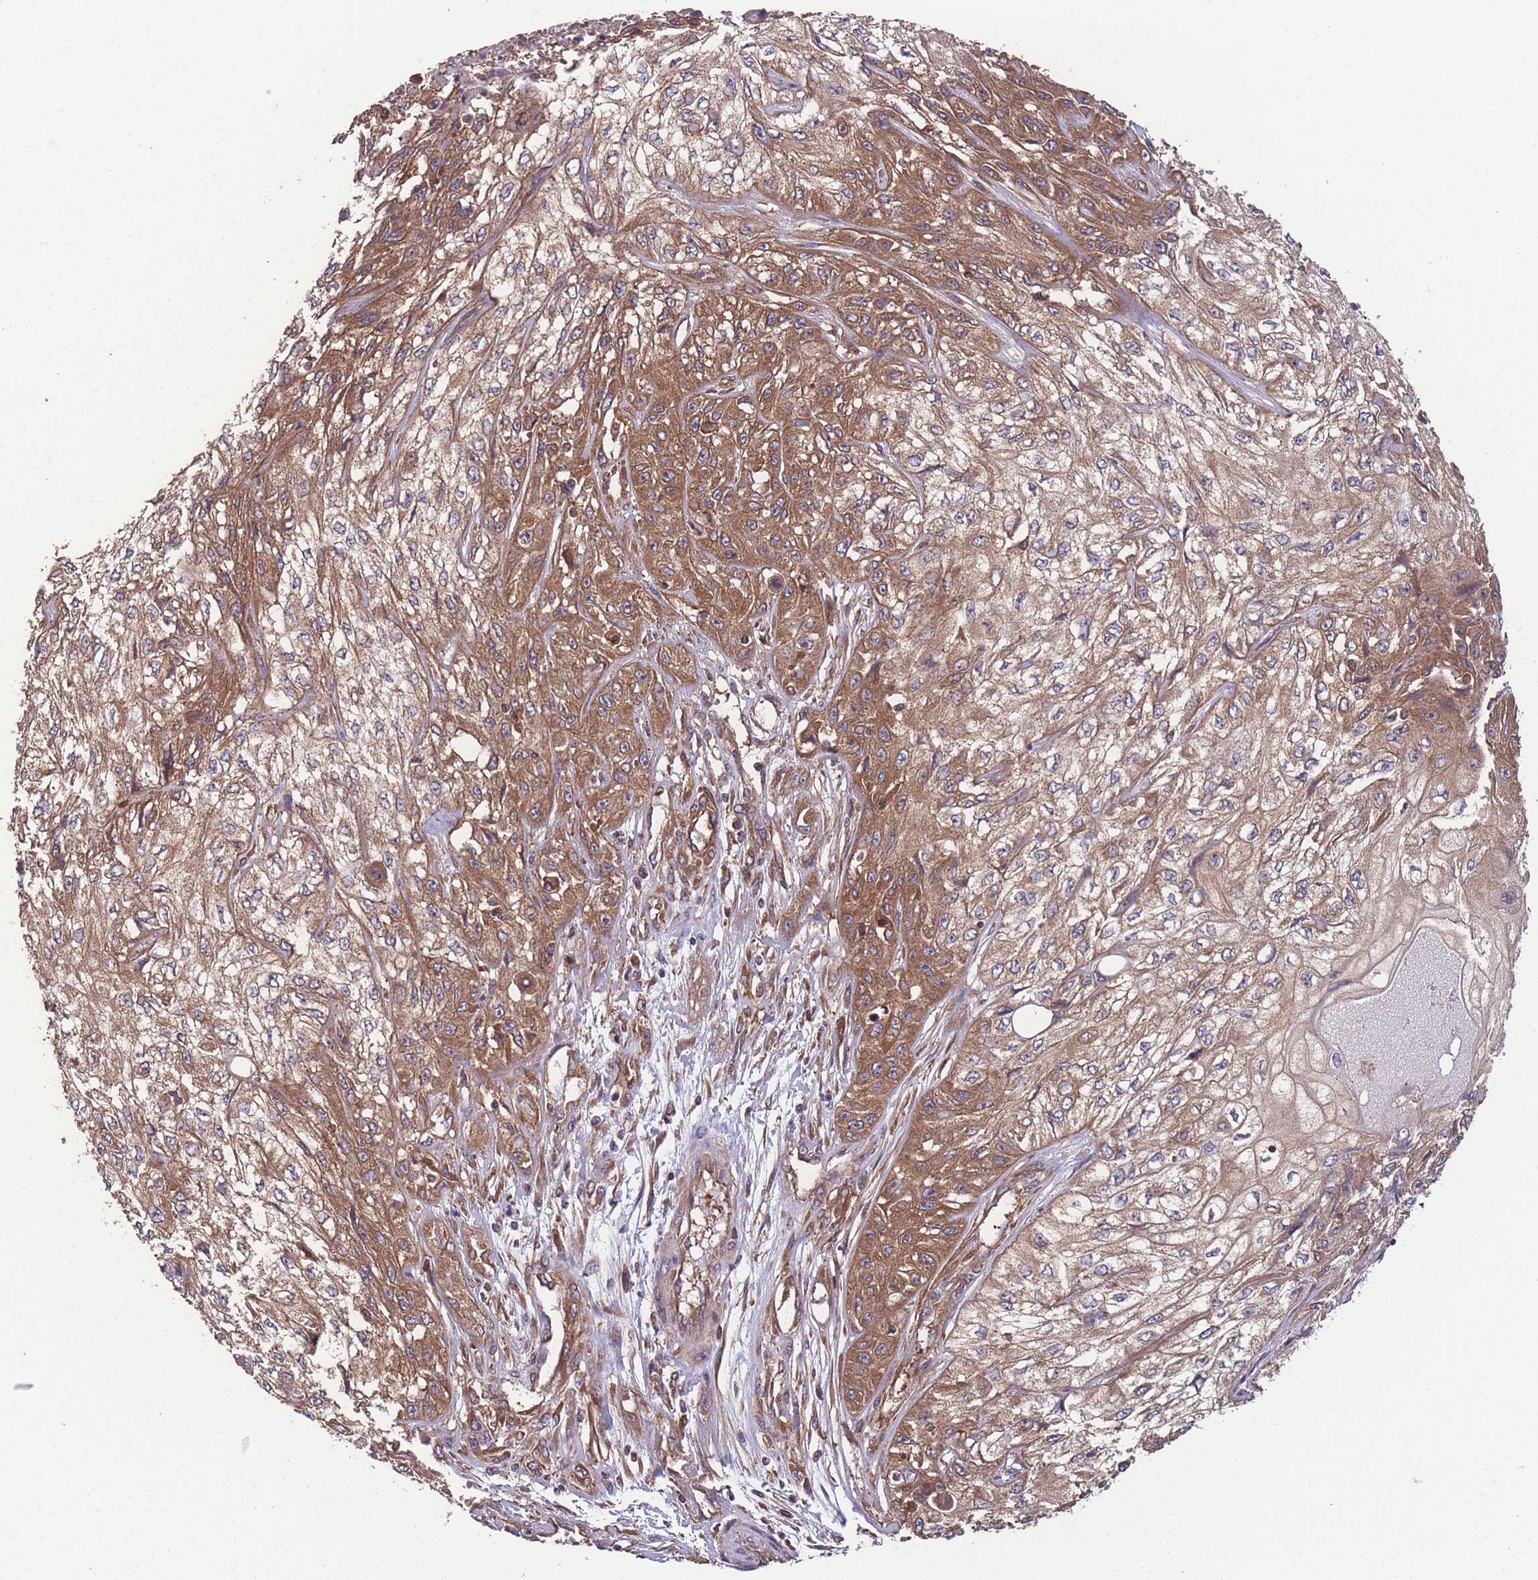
{"staining": {"intensity": "moderate", "quantity": ">75%", "location": "cytoplasmic/membranous"}, "tissue": "skin cancer", "cell_type": "Tumor cells", "image_type": "cancer", "snomed": [{"axis": "morphology", "description": "Squamous cell carcinoma, NOS"}, {"axis": "morphology", "description": "Squamous cell carcinoma, metastatic, NOS"}, {"axis": "topography", "description": "Skin"}, {"axis": "topography", "description": "Lymph node"}], "caption": "Immunohistochemical staining of squamous cell carcinoma (skin) reveals moderate cytoplasmic/membranous protein expression in approximately >75% of tumor cells.", "gene": "ZPR1", "patient": {"sex": "male", "age": 75}}